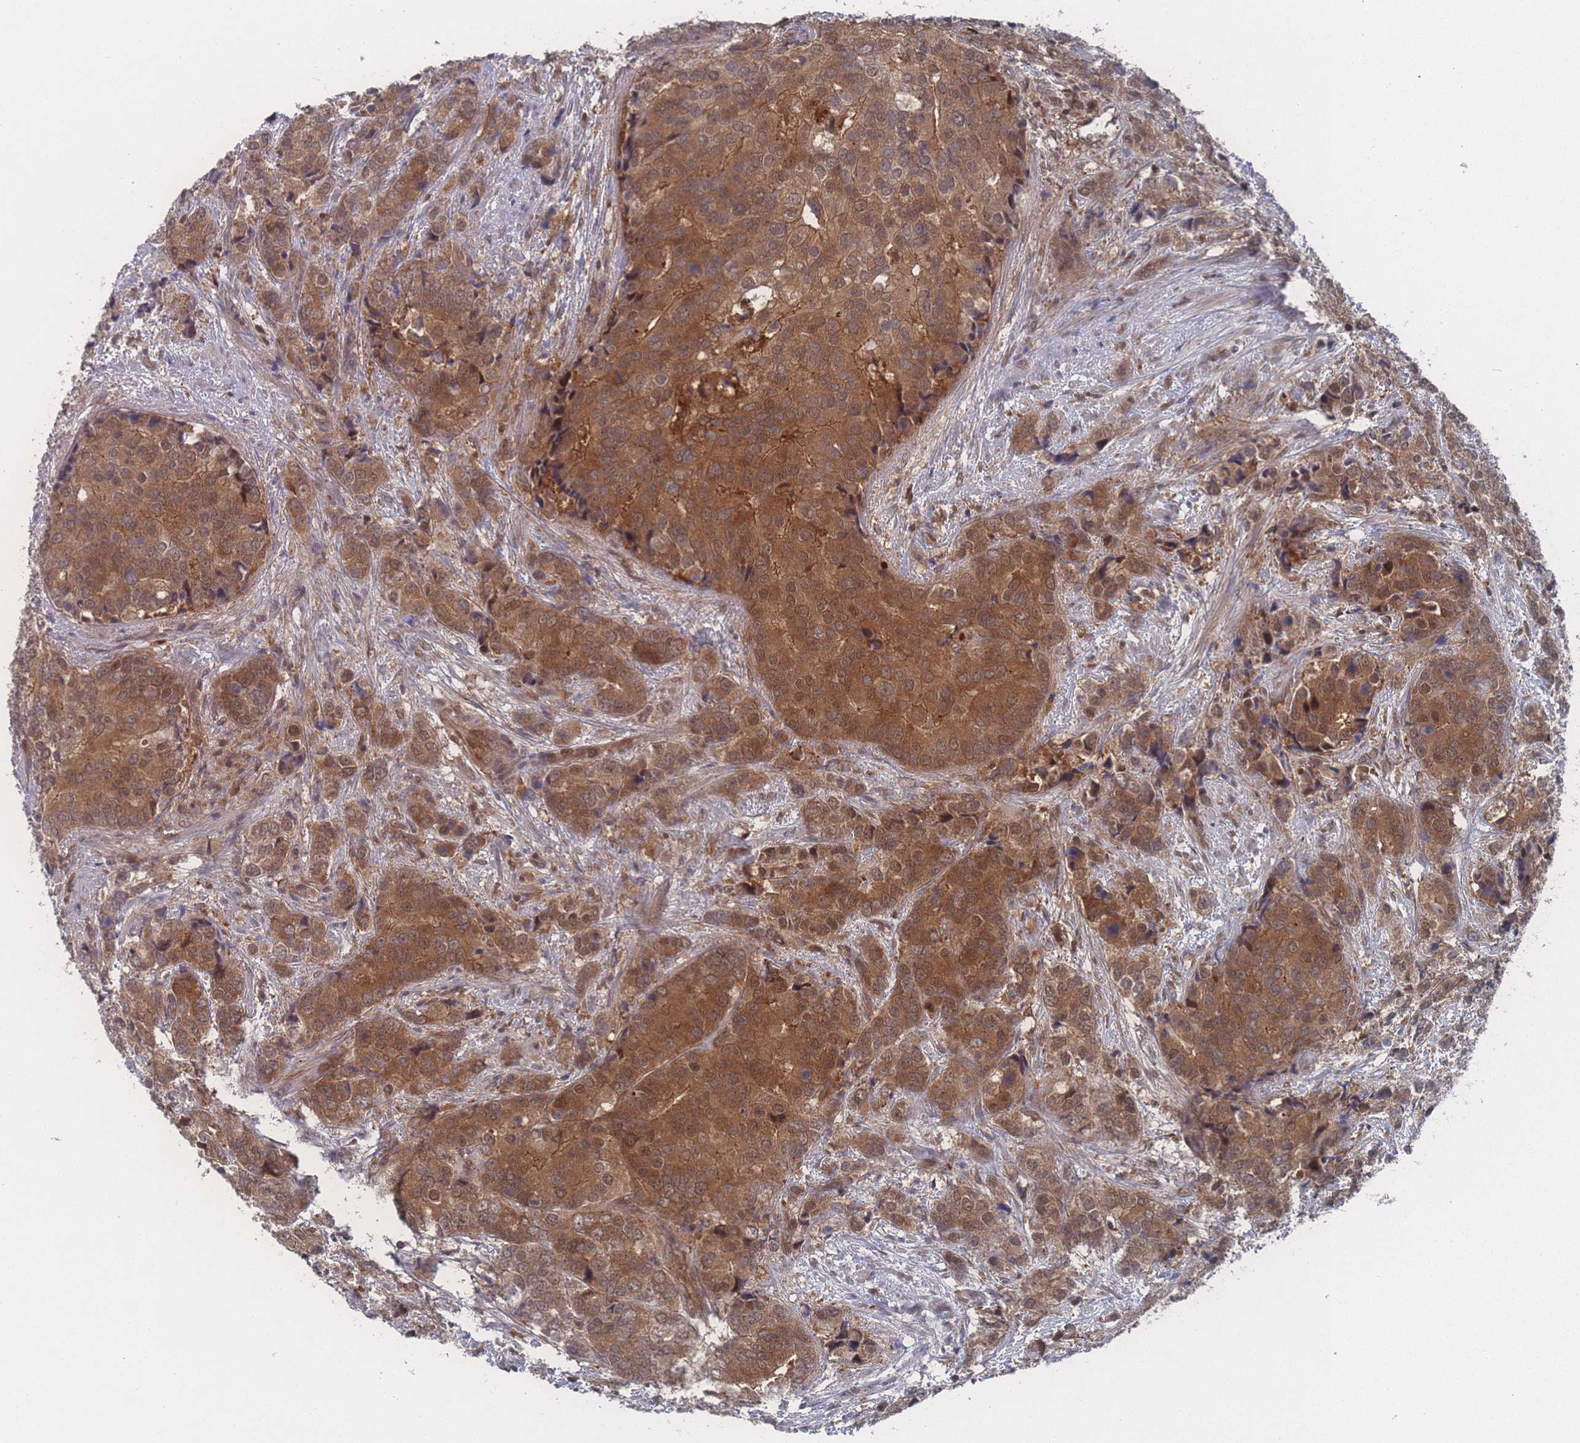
{"staining": {"intensity": "moderate", "quantity": ">75%", "location": "cytoplasmic/membranous"}, "tissue": "prostate cancer", "cell_type": "Tumor cells", "image_type": "cancer", "snomed": [{"axis": "morphology", "description": "Adenocarcinoma, High grade"}, {"axis": "topography", "description": "Prostate"}], "caption": "This is a micrograph of immunohistochemistry (IHC) staining of high-grade adenocarcinoma (prostate), which shows moderate positivity in the cytoplasmic/membranous of tumor cells.", "gene": "PSMA1", "patient": {"sex": "male", "age": 62}}